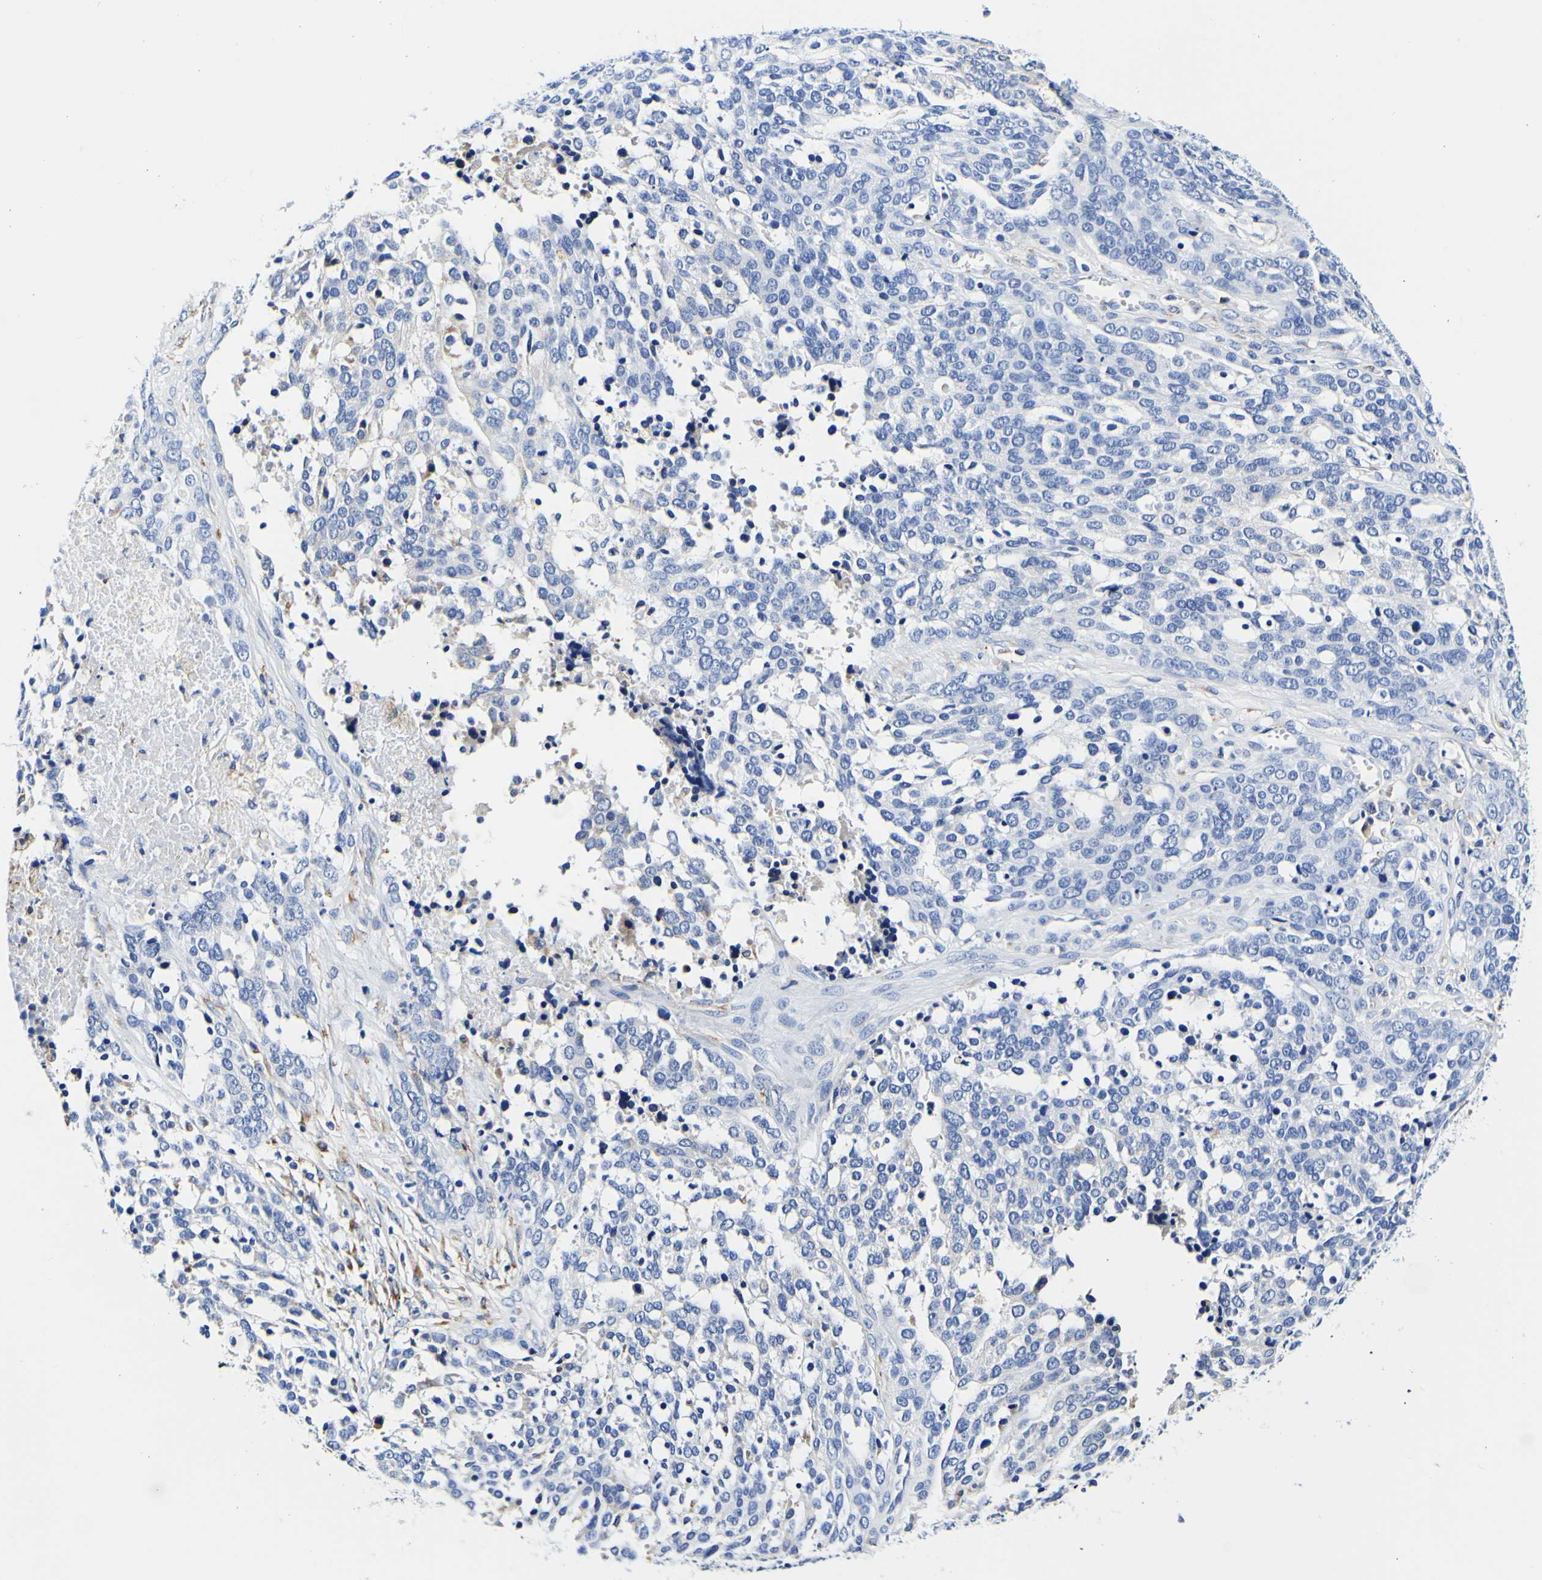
{"staining": {"intensity": "negative", "quantity": "none", "location": "none"}, "tissue": "ovarian cancer", "cell_type": "Tumor cells", "image_type": "cancer", "snomed": [{"axis": "morphology", "description": "Cystadenocarcinoma, serous, NOS"}, {"axis": "topography", "description": "Ovary"}], "caption": "Ovarian cancer was stained to show a protein in brown. There is no significant expression in tumor cells. Nuclei are stained in blue.", "gene": "P4HB", "patient": {"sex": "female", "age": 44}}